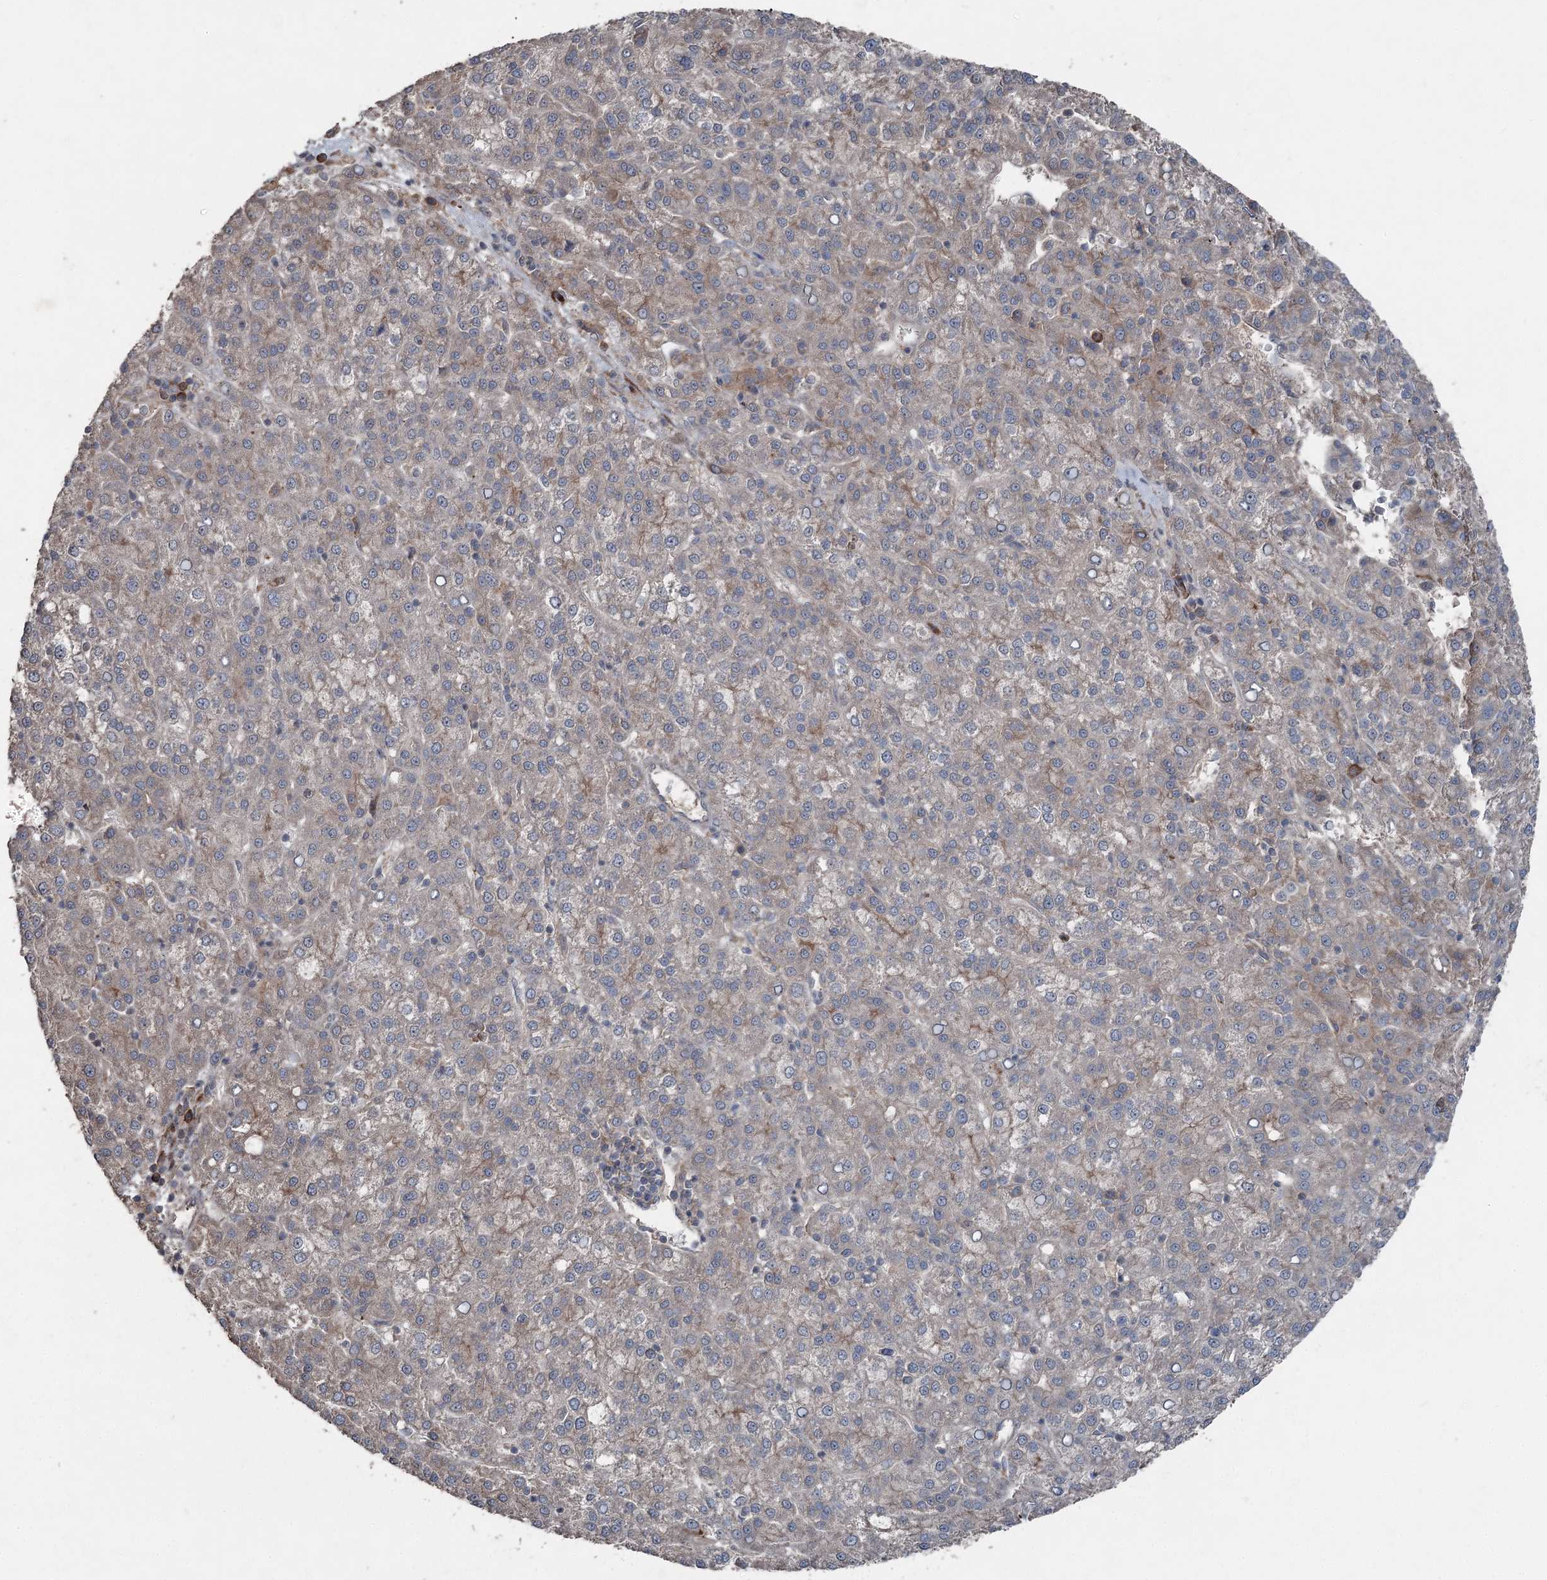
{"staining": {"intensity": "weak", "quantity": "<25%", "location": "cytoplasmic/membranous"}, "tissue": "liver cancer", "cell_type": "Tumor cells", "image_type": "cancer", "snomed": [{"axis": "morphology", "description": "Carcinoma, Hepatocellular, NOS"}, {"axis": "topography", "description": "Liver"}], "caption": "High power microscopy histopathology image of an immunohistochemistry image of hepatocellular carcinoma (liver), revealing no significant expression in tumor cells. (Brightfield microscopy of DAB IHC at high magnification).", "gene": "MAPK8IP2", "patient": {"sex": "female", "age": 58}}